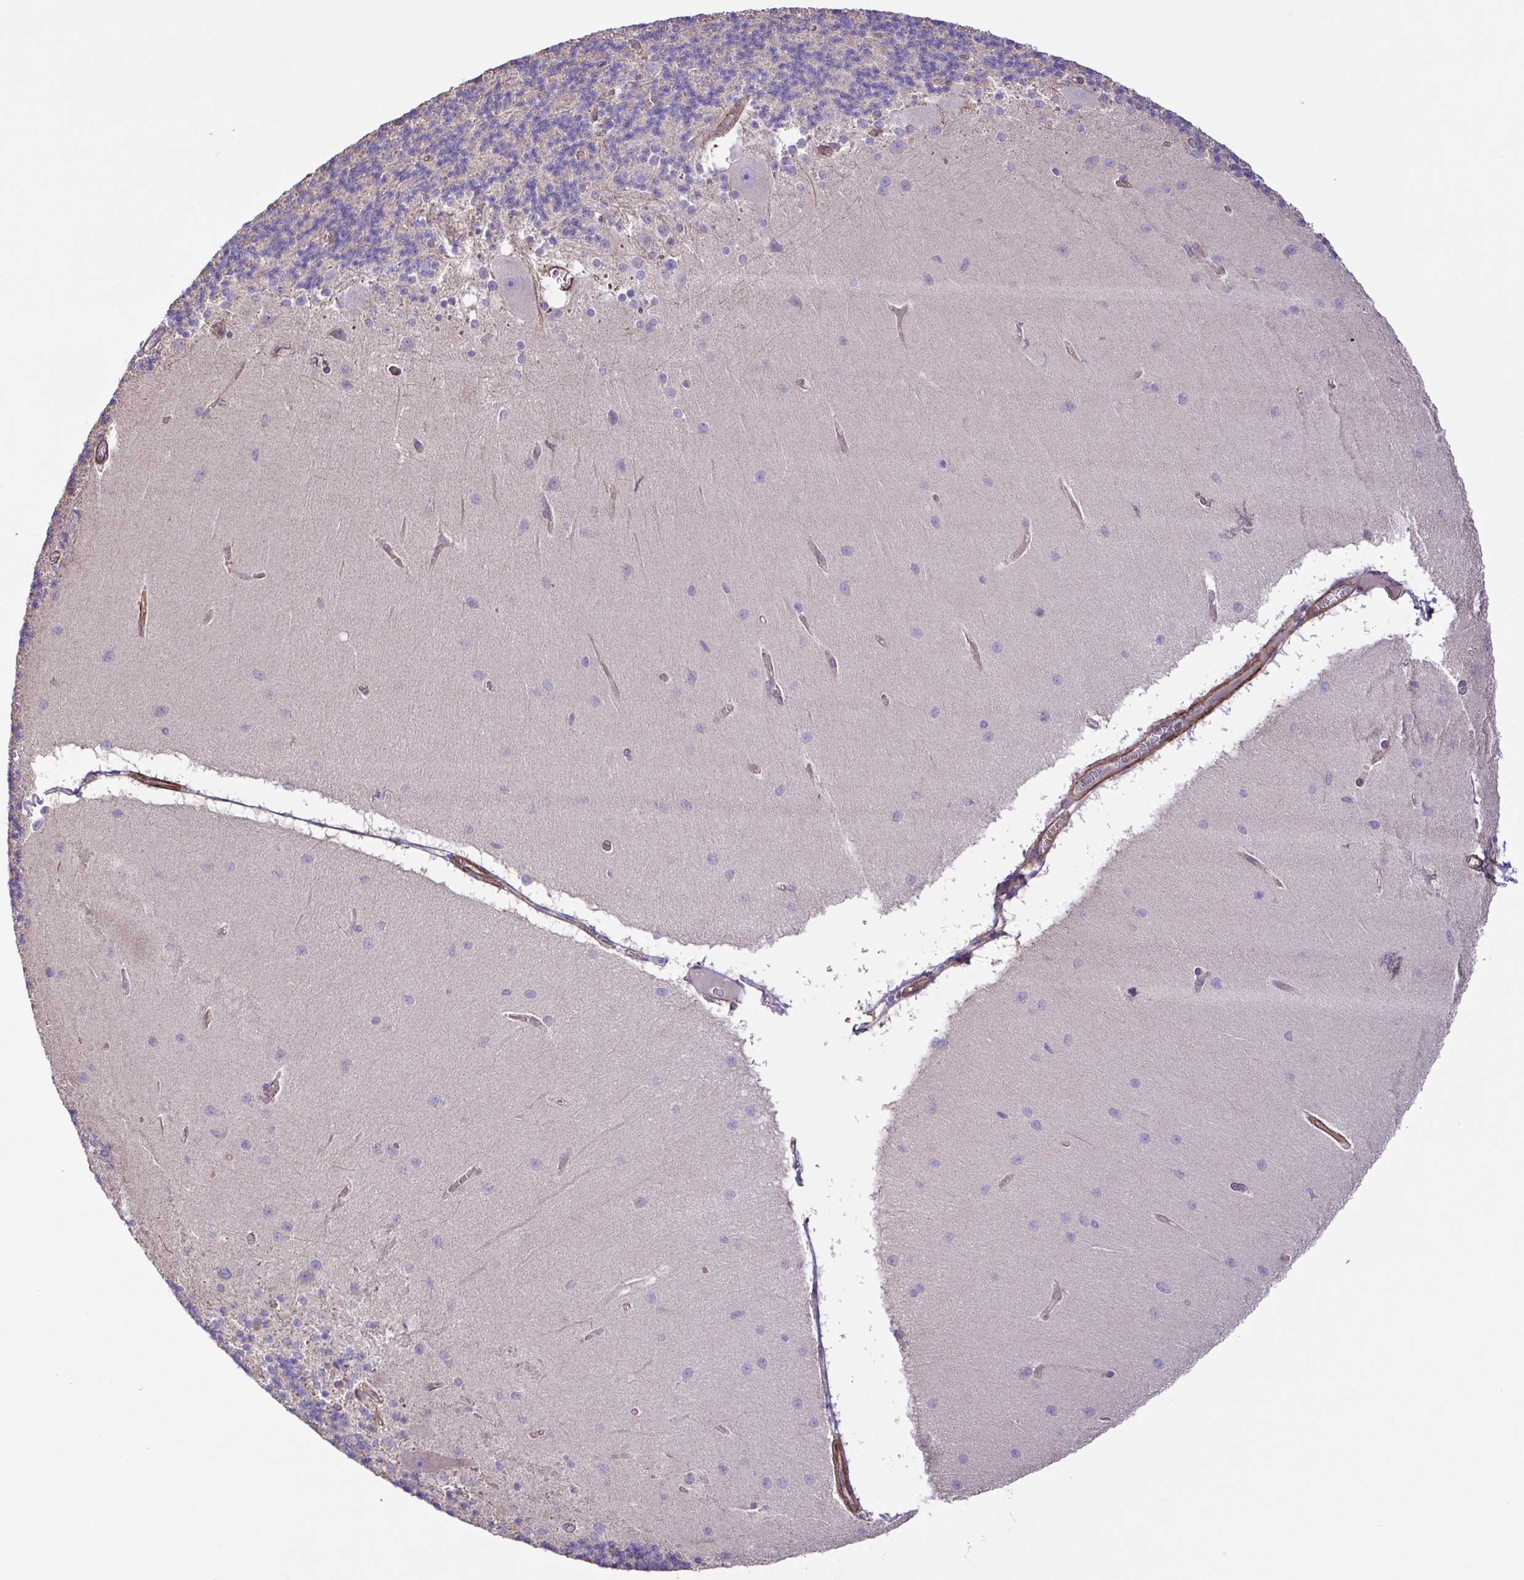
{"staining": {"intensity": "negative", "quantity": "none", "location": "none"}, "tissue": "cerebellum", "cell_type": "Cells in granular layer", "image_type": "normal", "snomed": [{"axis": "morphology", "description": "Normal tissue, NOS"}, {"axis": "topography", "description": "Cerebellum"}], "caption": "IHC image of normal human cerebellum stained for a protein (brown), which demonstrates no staining in cells in granular layer.", "gene": "FLT1", "patient": {"sex": "female", "age": 54}}